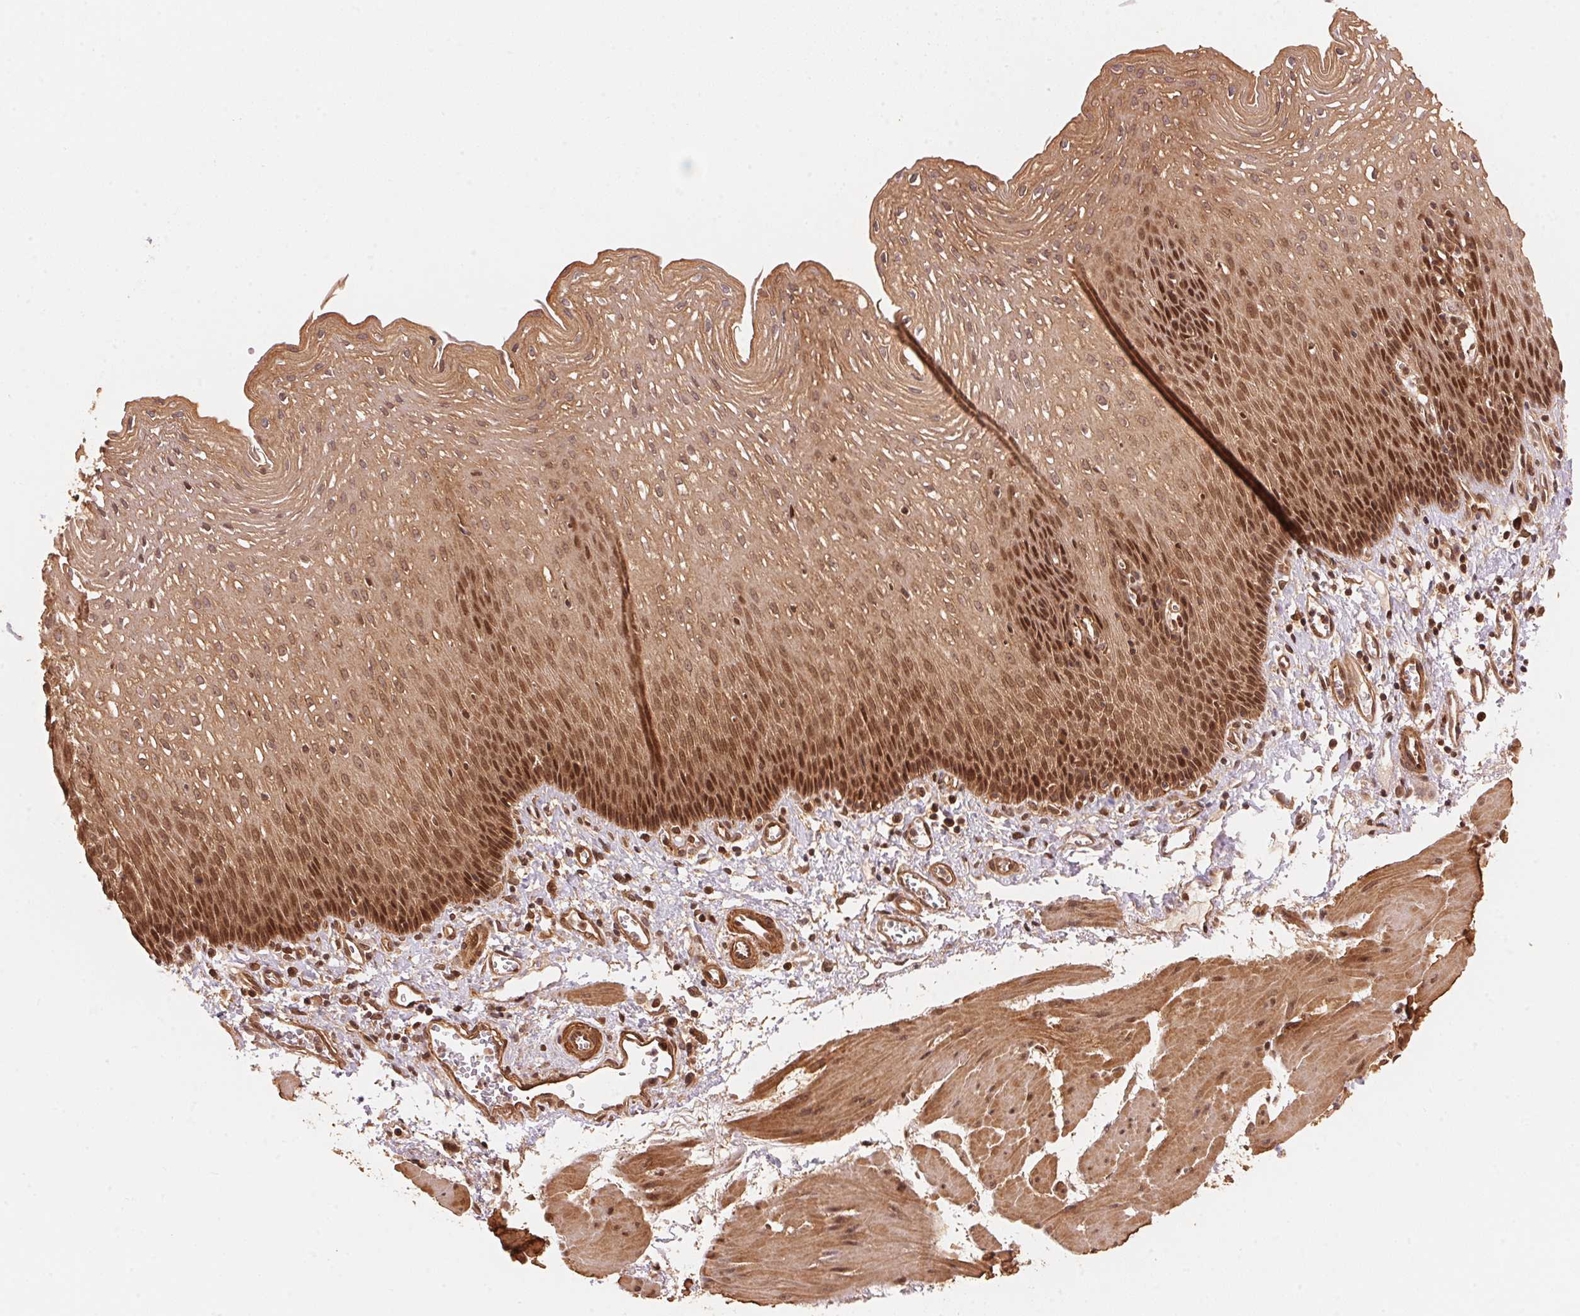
{"staining": {"intensity": "moderate", "quantity": ">75%", "location": "cytoplasmic/membranous,nuclear"}, "tissue": "esophagus", "cell_type": "Squamous epithelial cells", "image_type": "normal", "snomed": [{"axis": "morphology", "description": "Normal tissue, NOS"}, {"axis": "topography", "description": "Esophagus"}], "caption": "IHC of benign human esophagus demonstrates medium levels of moderate cytoplasmic/membranous,nuclear staining in about >75% of squamous epithelial cells.", "gene": "TNIP2", "patient": {"sex": "female", "age": 64}}